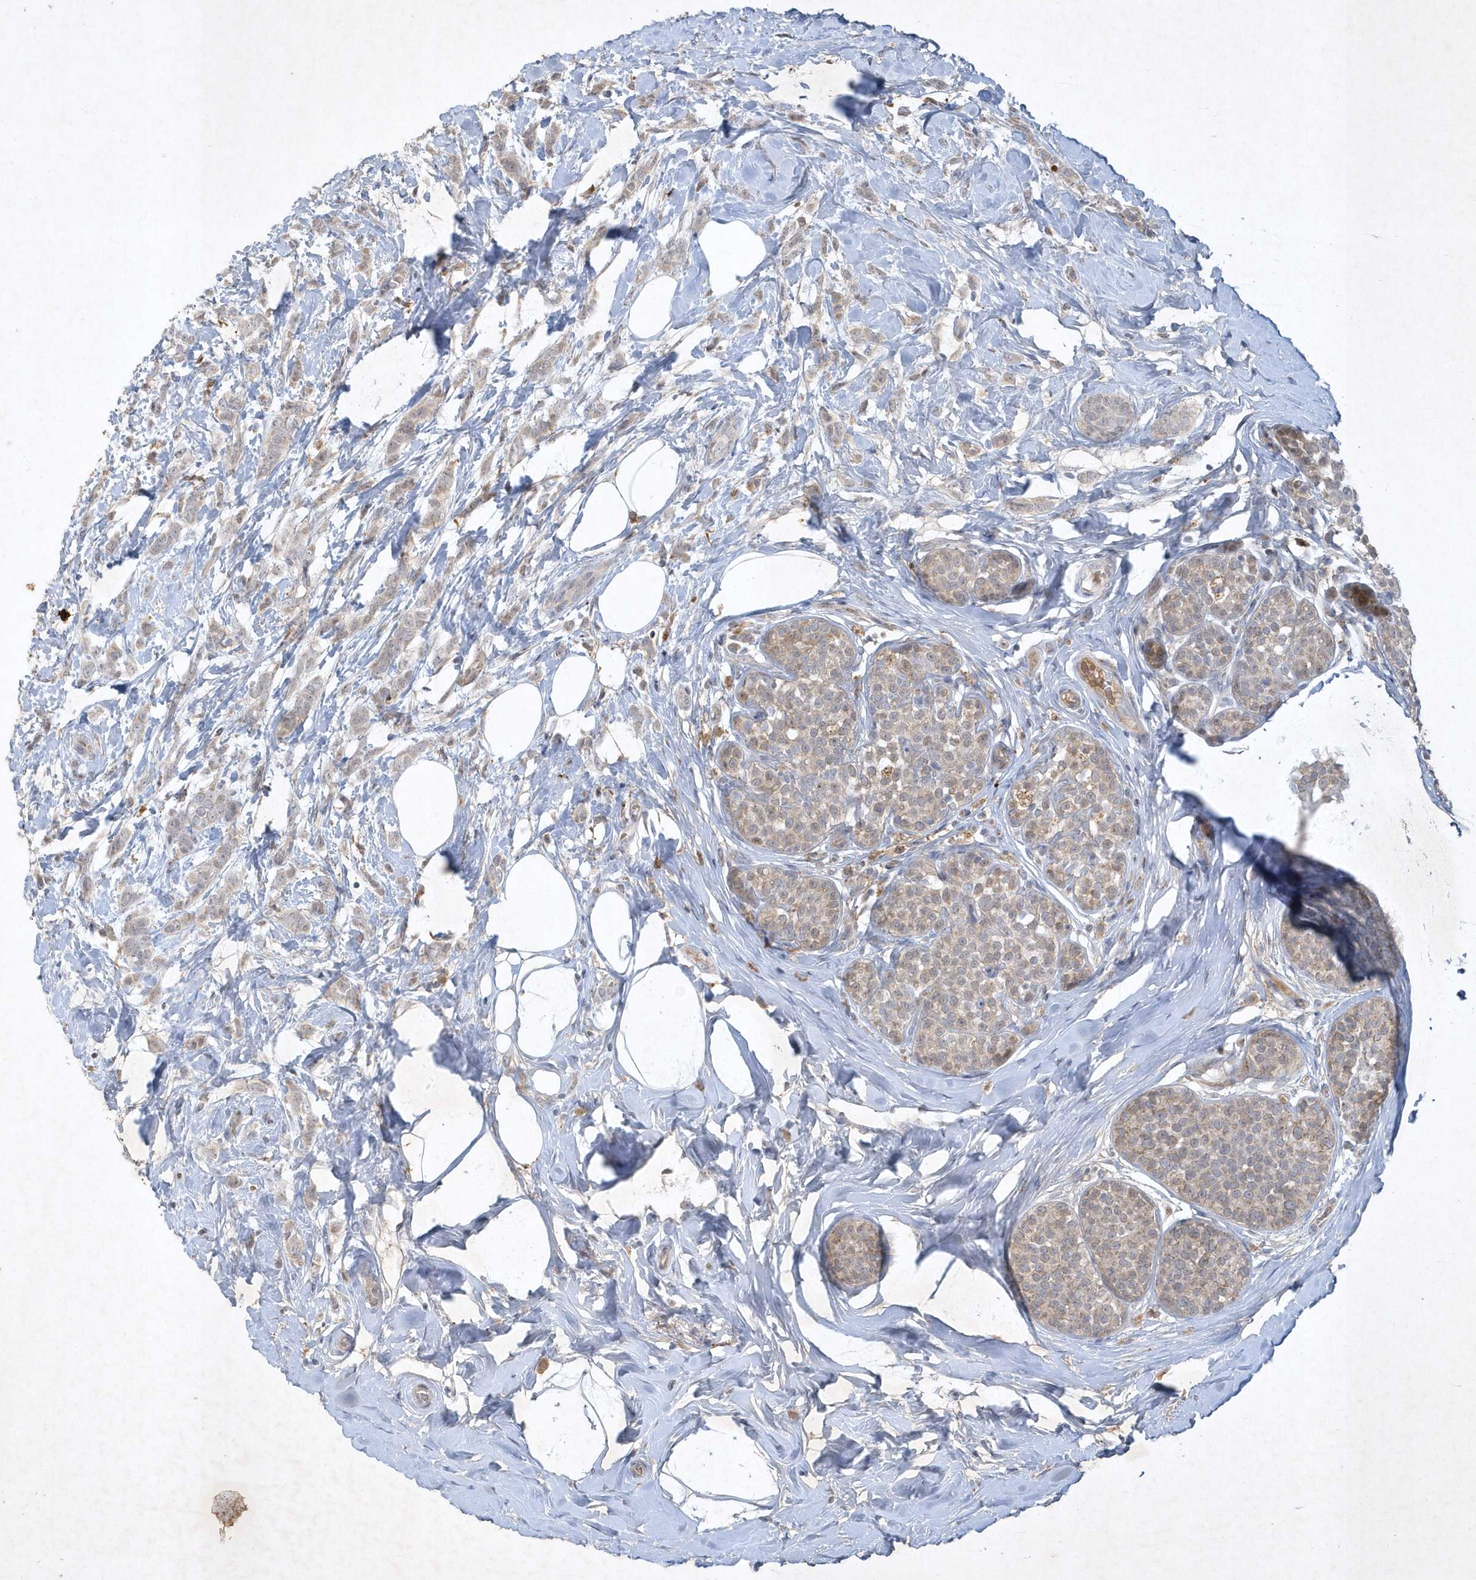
{"staining": {"intensity": "weak", "quantity": "25%-75%", "location": "cytoplasmic/membranous"}, "tissue": "breast cancer", "cell_type": "Tumor cells", "image_type": "cancer", "snomed": [{"axis": "morphology", "description": "Lobular carcinoma, in situ"}, {"axis": "morphology", "description": "Lobular carcinoma"}, {"axis": "topography", "description": "Breast"}], "caption": "Breast cancer (lobular carcinoma in situ) stained for a protein (brown) reveals weak cytoplasmic/membranous positive expression in approximately 25%-75% of tumor cells.", "gene": "THG1L", "patient": {"sex": "female", "age": 41}}